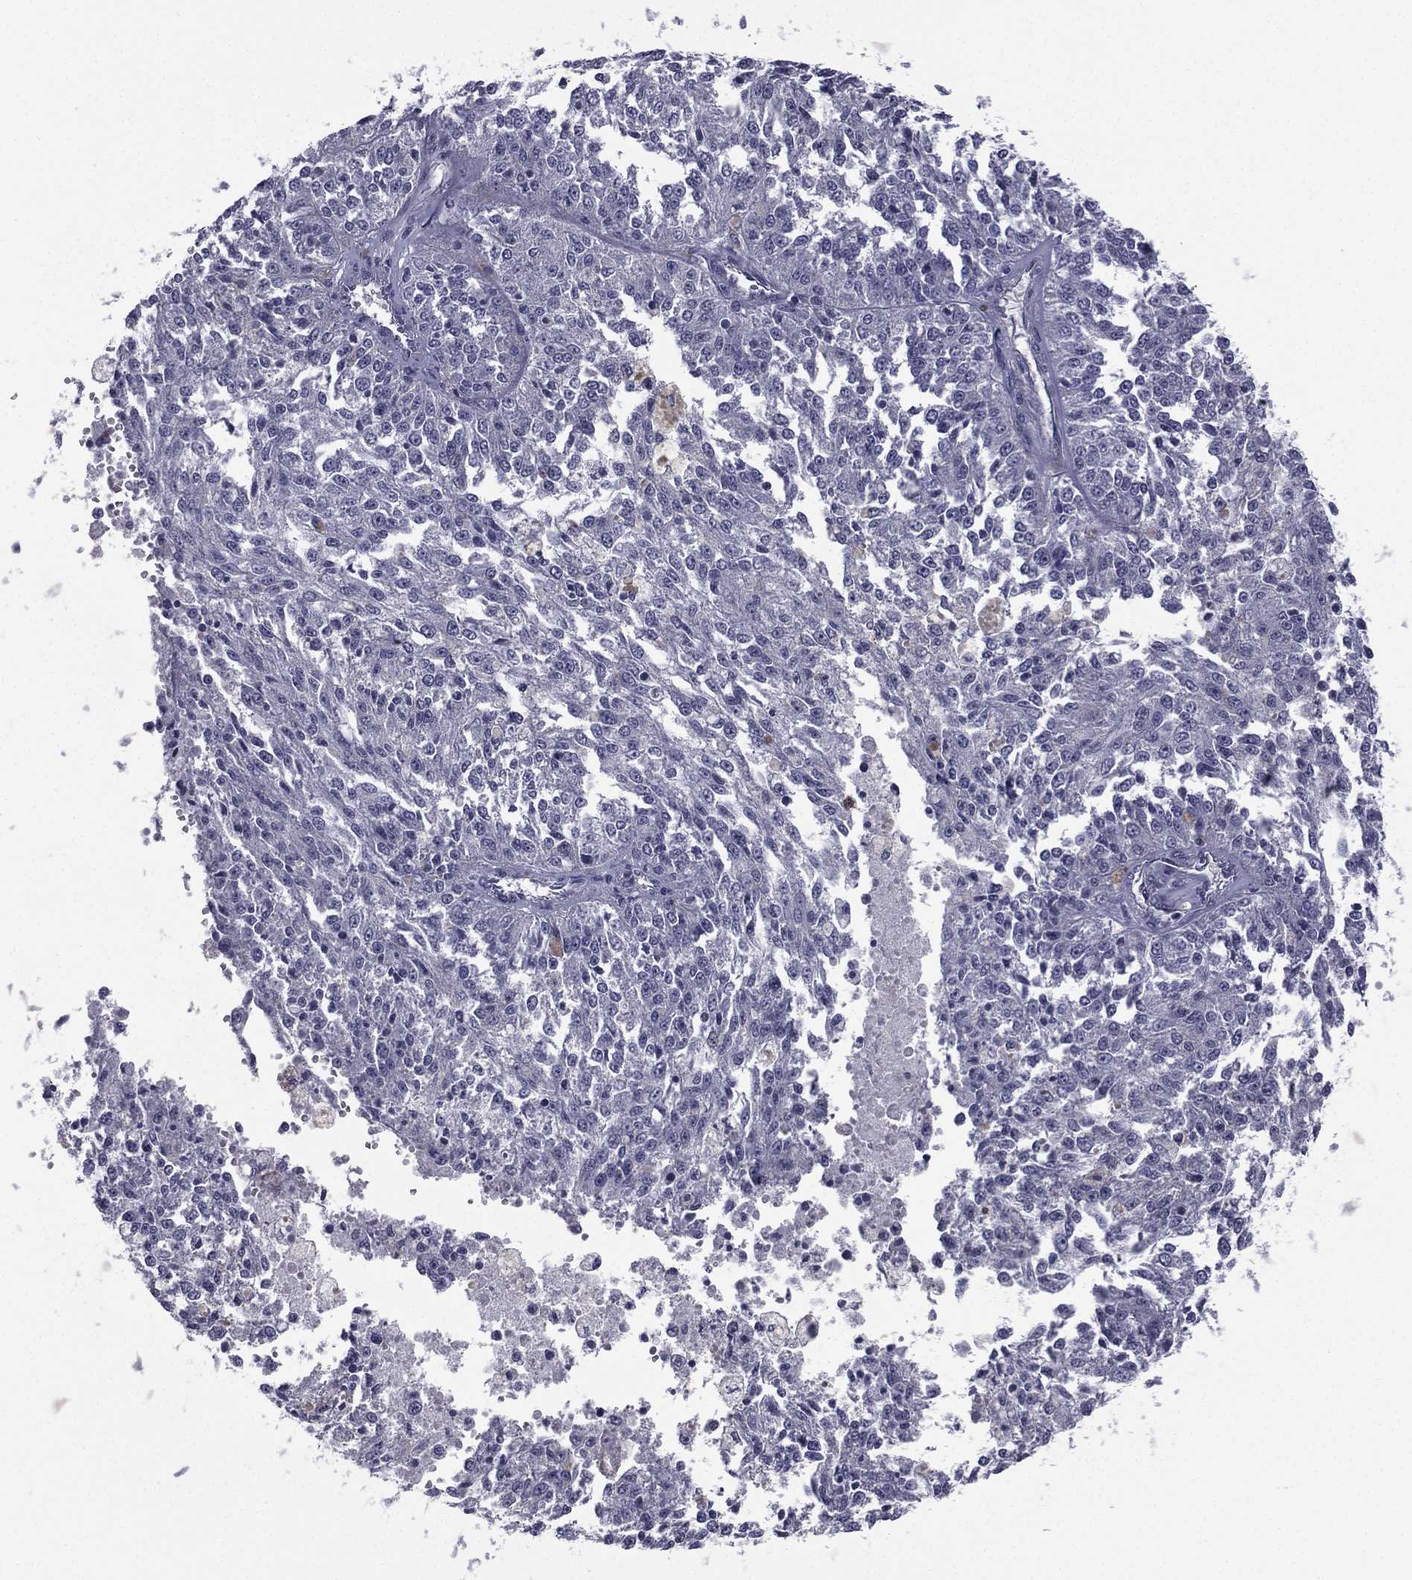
{"staining": {"intensity": "negative", "quantity": "none", "location": "none"}, "tissue": "melanoma", "cell_type": "Tumor cells", "image_type": "cancer", "snomed": [{"axis": "morphology", "description": "Malignant melanoma, Metastatic site"}, {"axis": "topography", "description": "Lymph node"}], "caption": "Tumor cells show no significant protein staining in malignant melanoma (metastatic site).", "gene": "ACTRT2", "patient": {"sex": "female", "age": 64}}